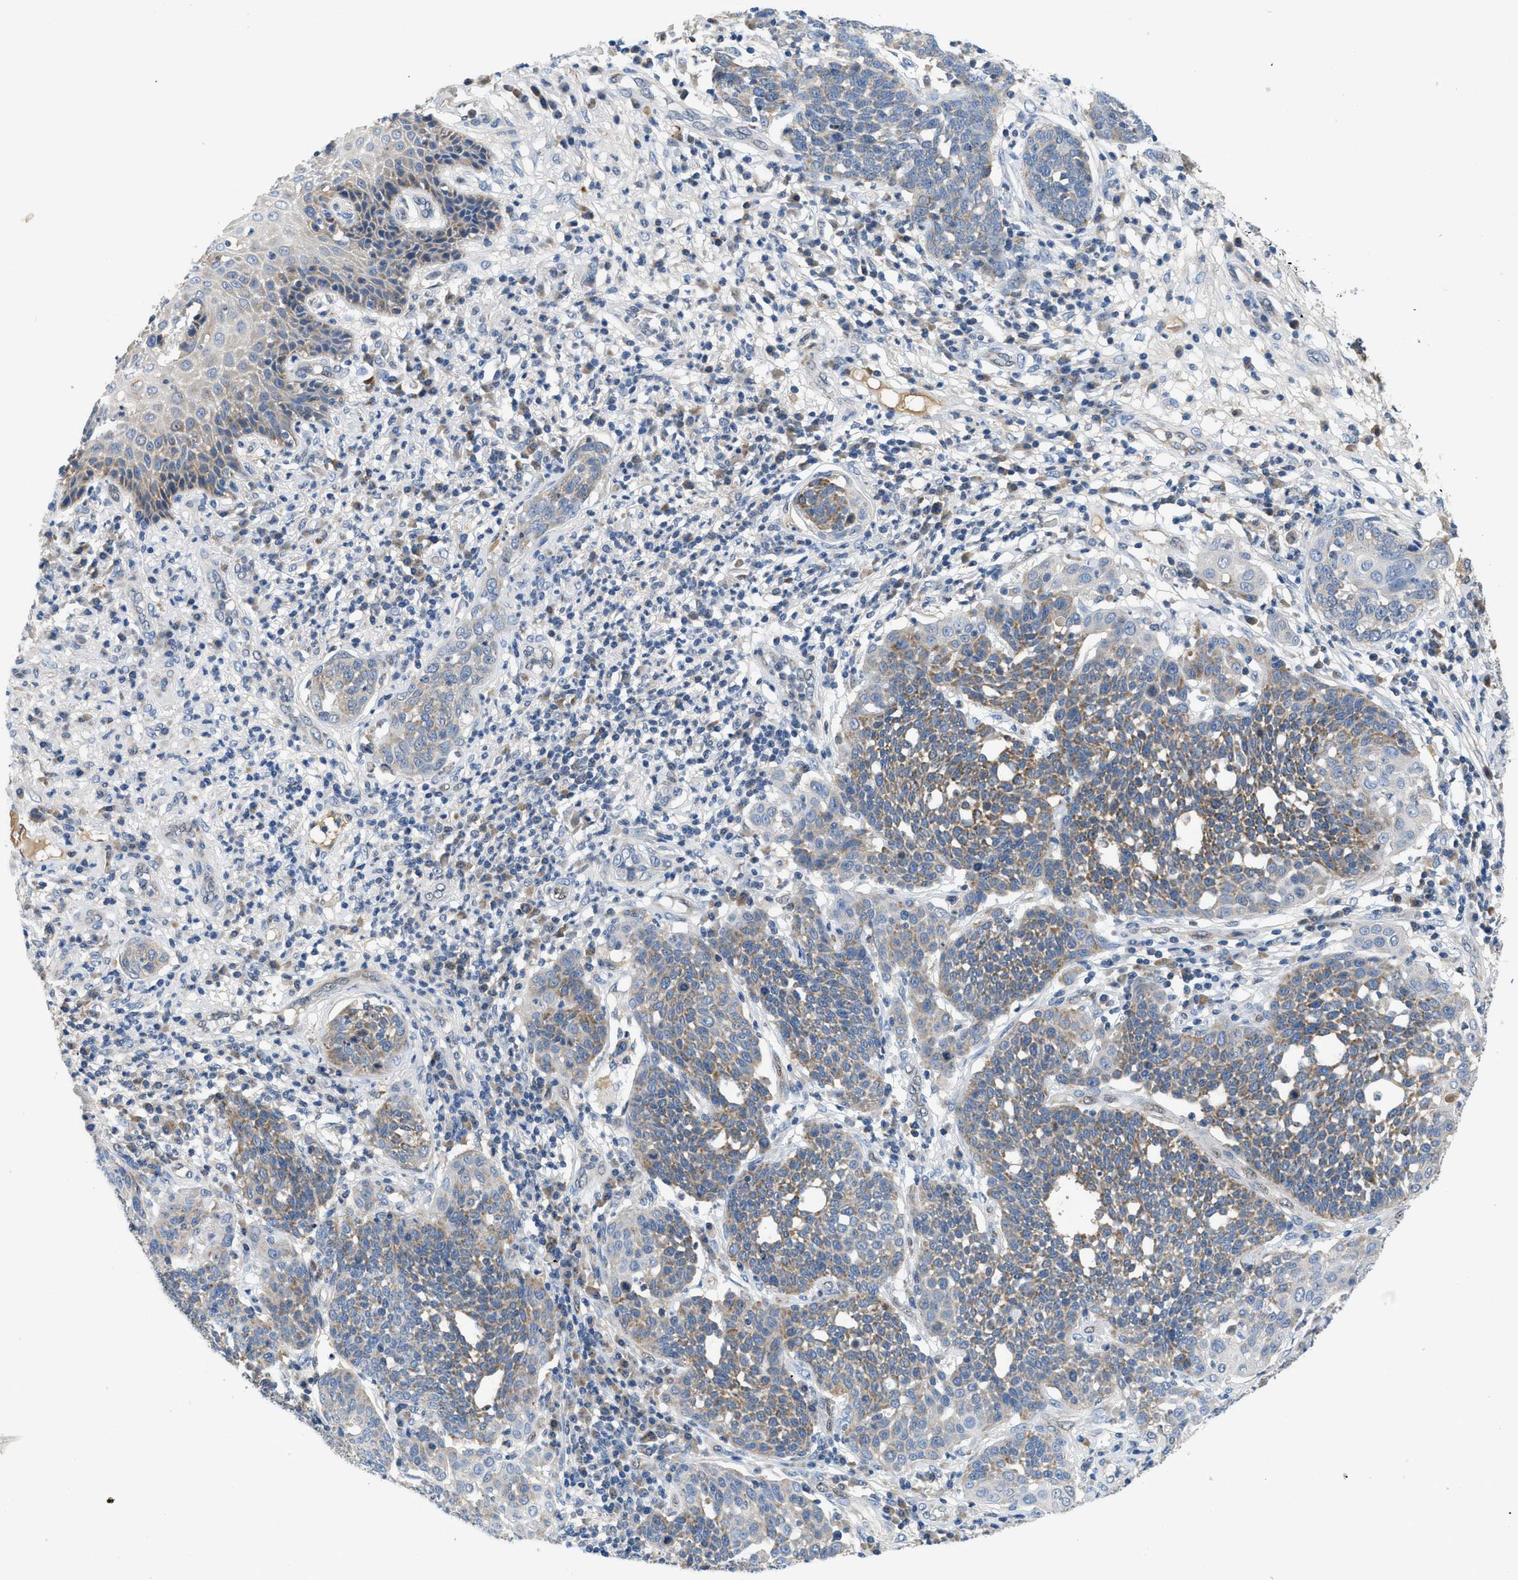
{"staining": {"intensity": "moderate", "quantity": "<25%", "location": "cytoplasmic/membranous"}, "tissue": "cervical cancer", "cell_type": "Tumor cells", "image_type": "cancer", "snomed": [{"axis": "morphology", "description": "Squamous cell carcinoma, NOS"}, {"axis": "topography", "description": "Cervix"}], "caption": "A low amount of moderate cytoplasmic/membranous expression is seen in approximately <25% of tumor cells in cervical cancer tissue.", "gene": "PNKD", "patient": {"sex": "female", "age": 34}}